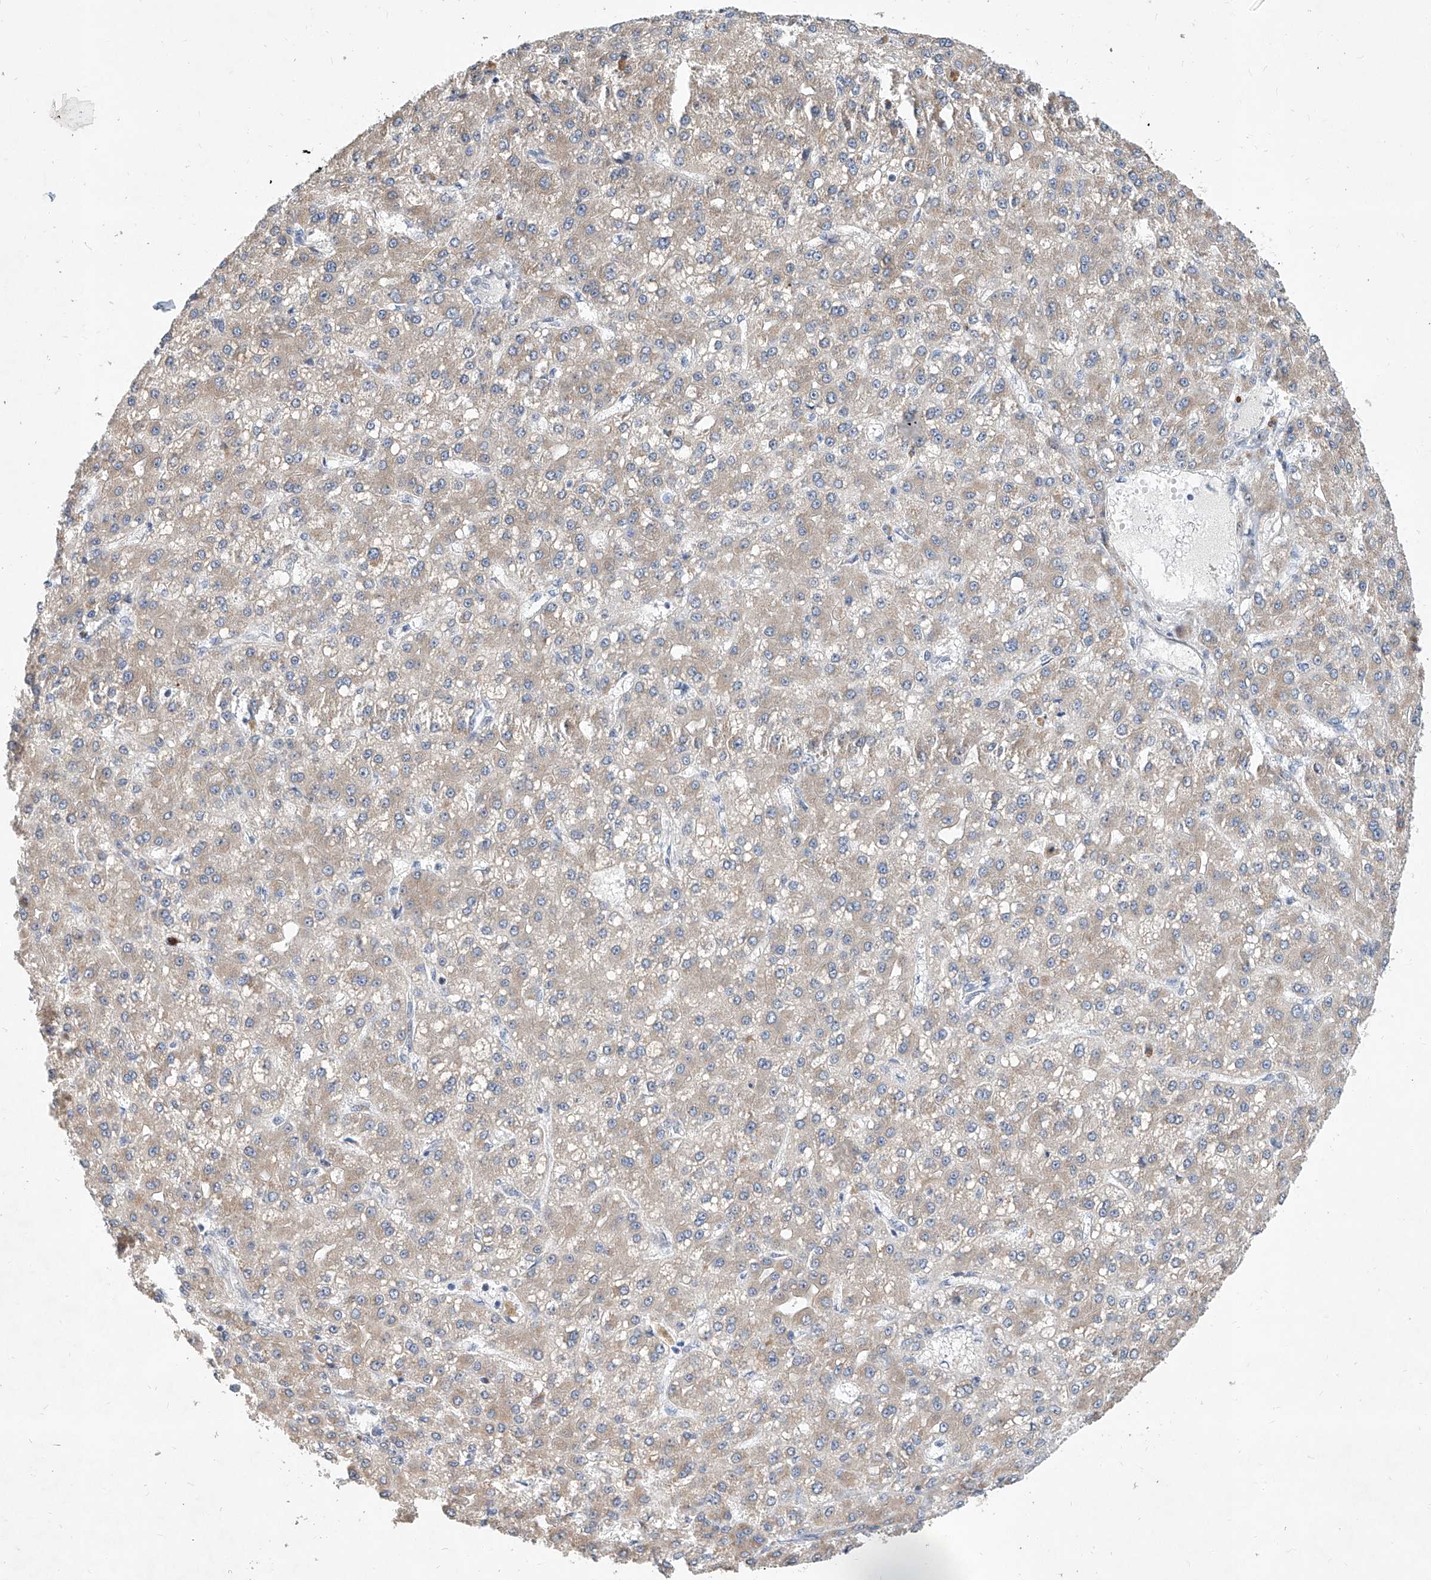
{"staining": {"intensity": "negative", "quantity": "none", "location": "none"}, "tissue": "liver cancer", "cell_type": "Tumor cells", "image_type": "cancer", "snomed": [{"axis": "morphology", "description": "Carcinoma, Hepatocellular, NOS"}, {"axis": "topography", "description": "Liver"}], "caption": "DAB (3,3'-diaminobenzidine) immunohistochemical staining of liver cancer exhibits no significant expression in tumor cells.", "gene": "MFSD4B", "patient": {"sex": "male", "age": 67}}